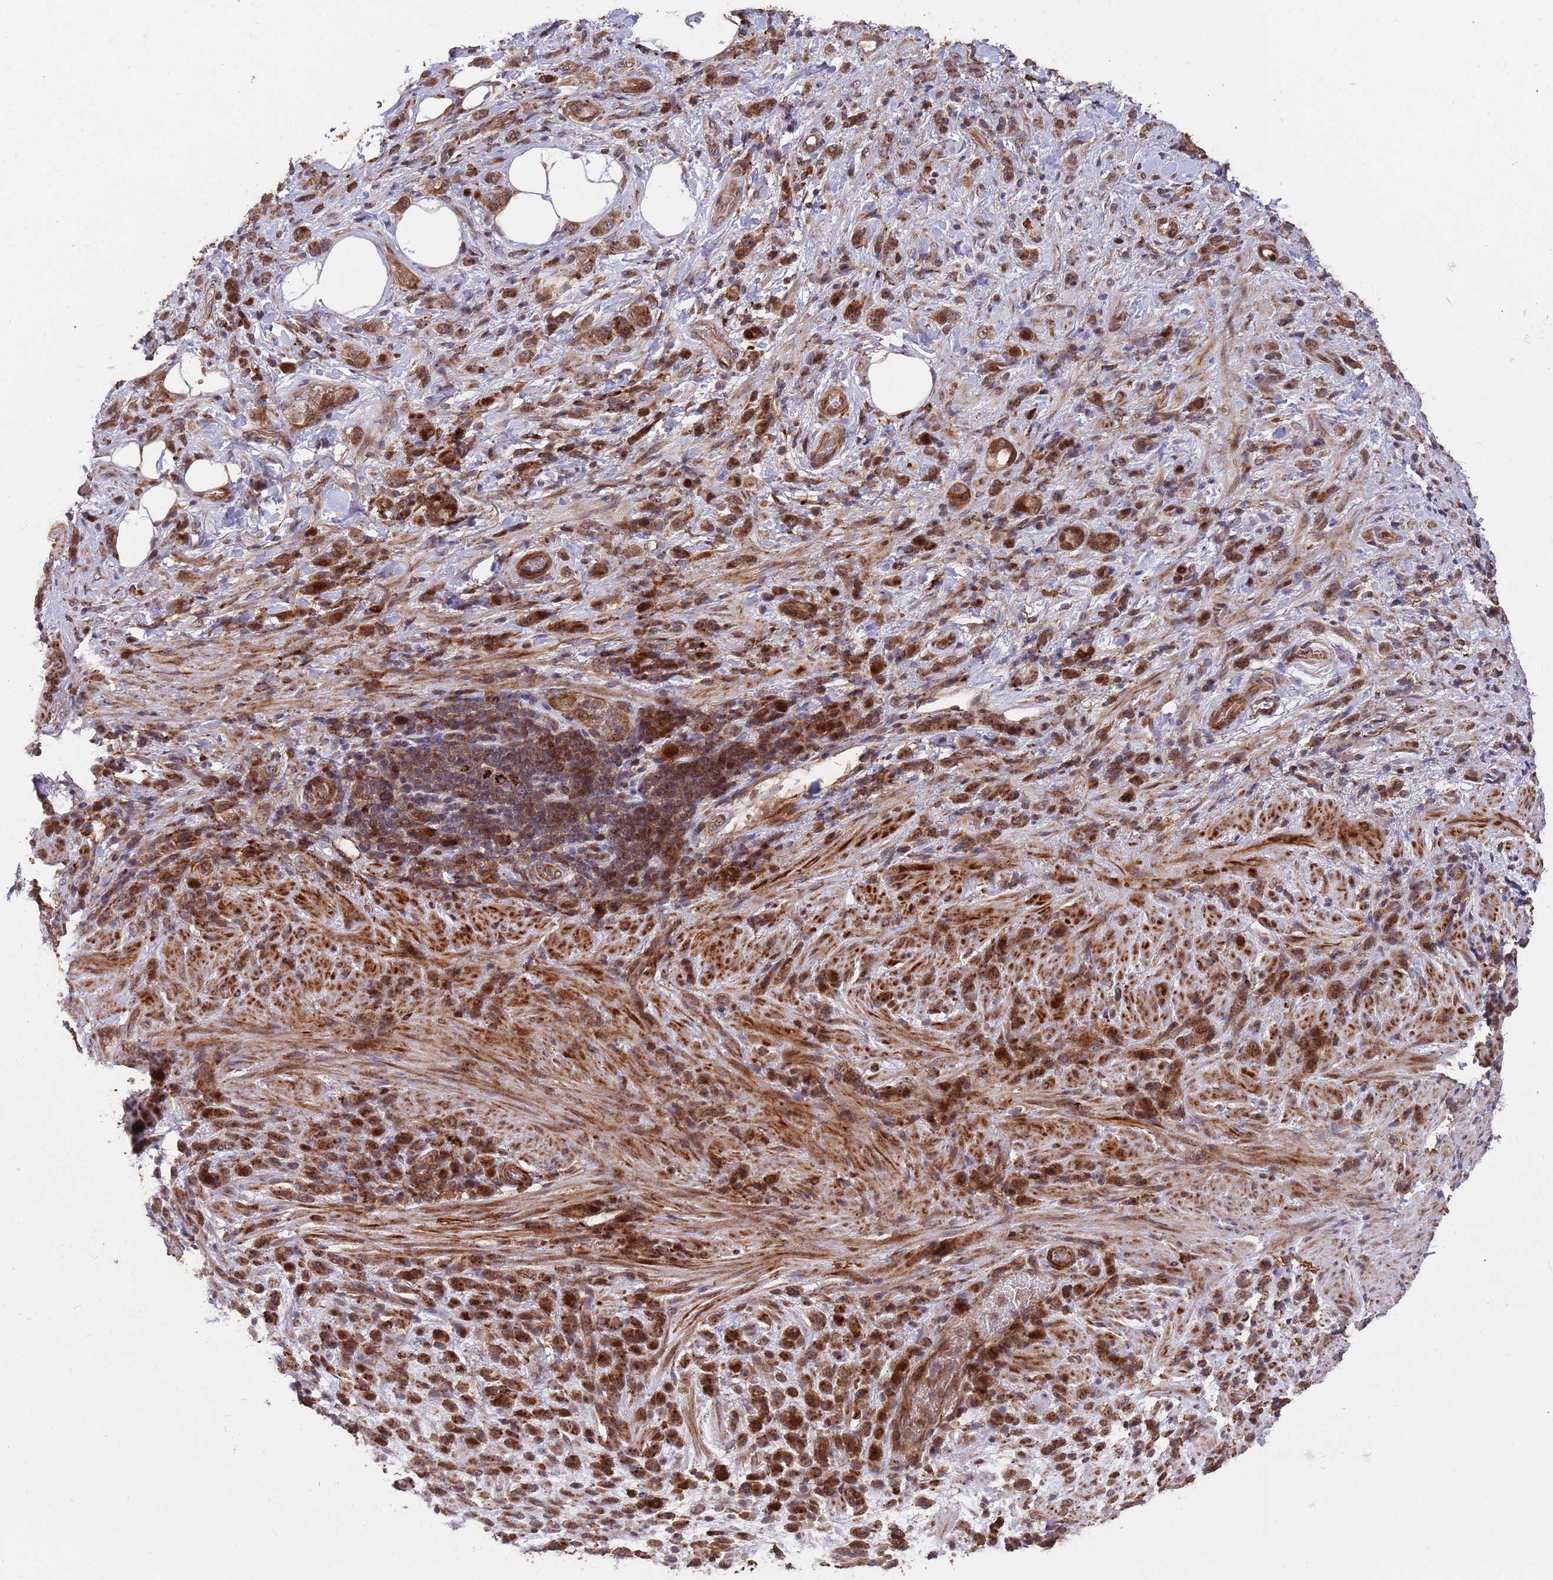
{"staining": {"intensity": "moderate", "quantity": ">75%", "location": "cytoplasmic/membranous"}, "tissue": "stomach cancer", "cell_type": "Tumor cells", "image_type": "cancer", "snomed": [{"axis": "morphology", "description": "Adenocarcinoma, NOS"}, {"axis": "topography", "description": "Stomach"}], "caption": "Moderate cytoplasmic/membranous protein positivity is seen in approximately >75% of tumor cells in stomach cancer.", "gene": "ZNF428", "patient": {"sex": "male", "age": 77}}